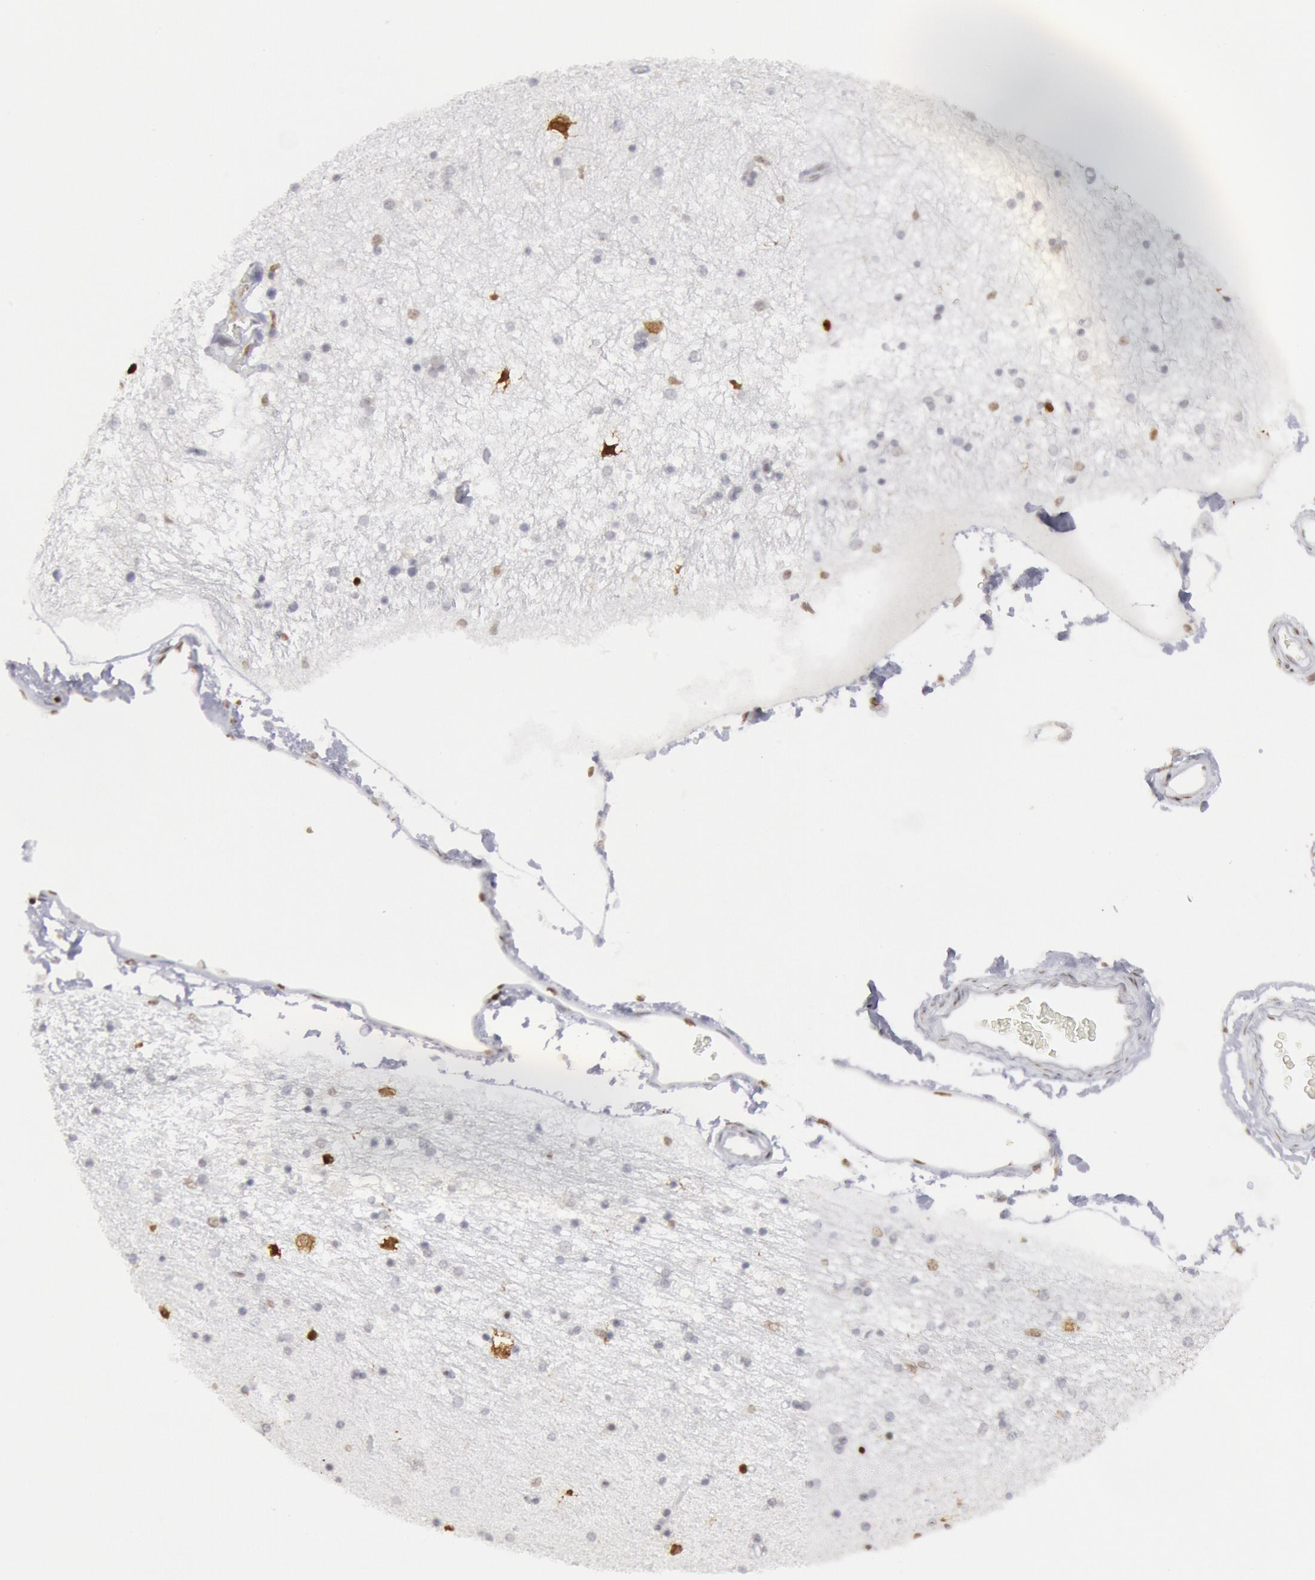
{"staining": {"intensity": "moderate", "quantity": "25%-75%", "location": "nuclear"}, "tissue": "hippocampus", "cell_type": "Glial cells", "image_type": "normal", "snomed": [{"axis": "morphology", "description": "Normal tissue, NOS"}, {"axis": "topography", "description": "Hippocampus"}], "caption": "Protein expression analysis of normal human hippocampus reveals moderate nuclear positivity in about 25%-75% of glial cells. (Stains: DAB in brown, nuclei in blue, Microscopy: brightfield microscopy at high magnification).", "gene": "SUB1", "patient": {"sex": "female", "age": 54}}